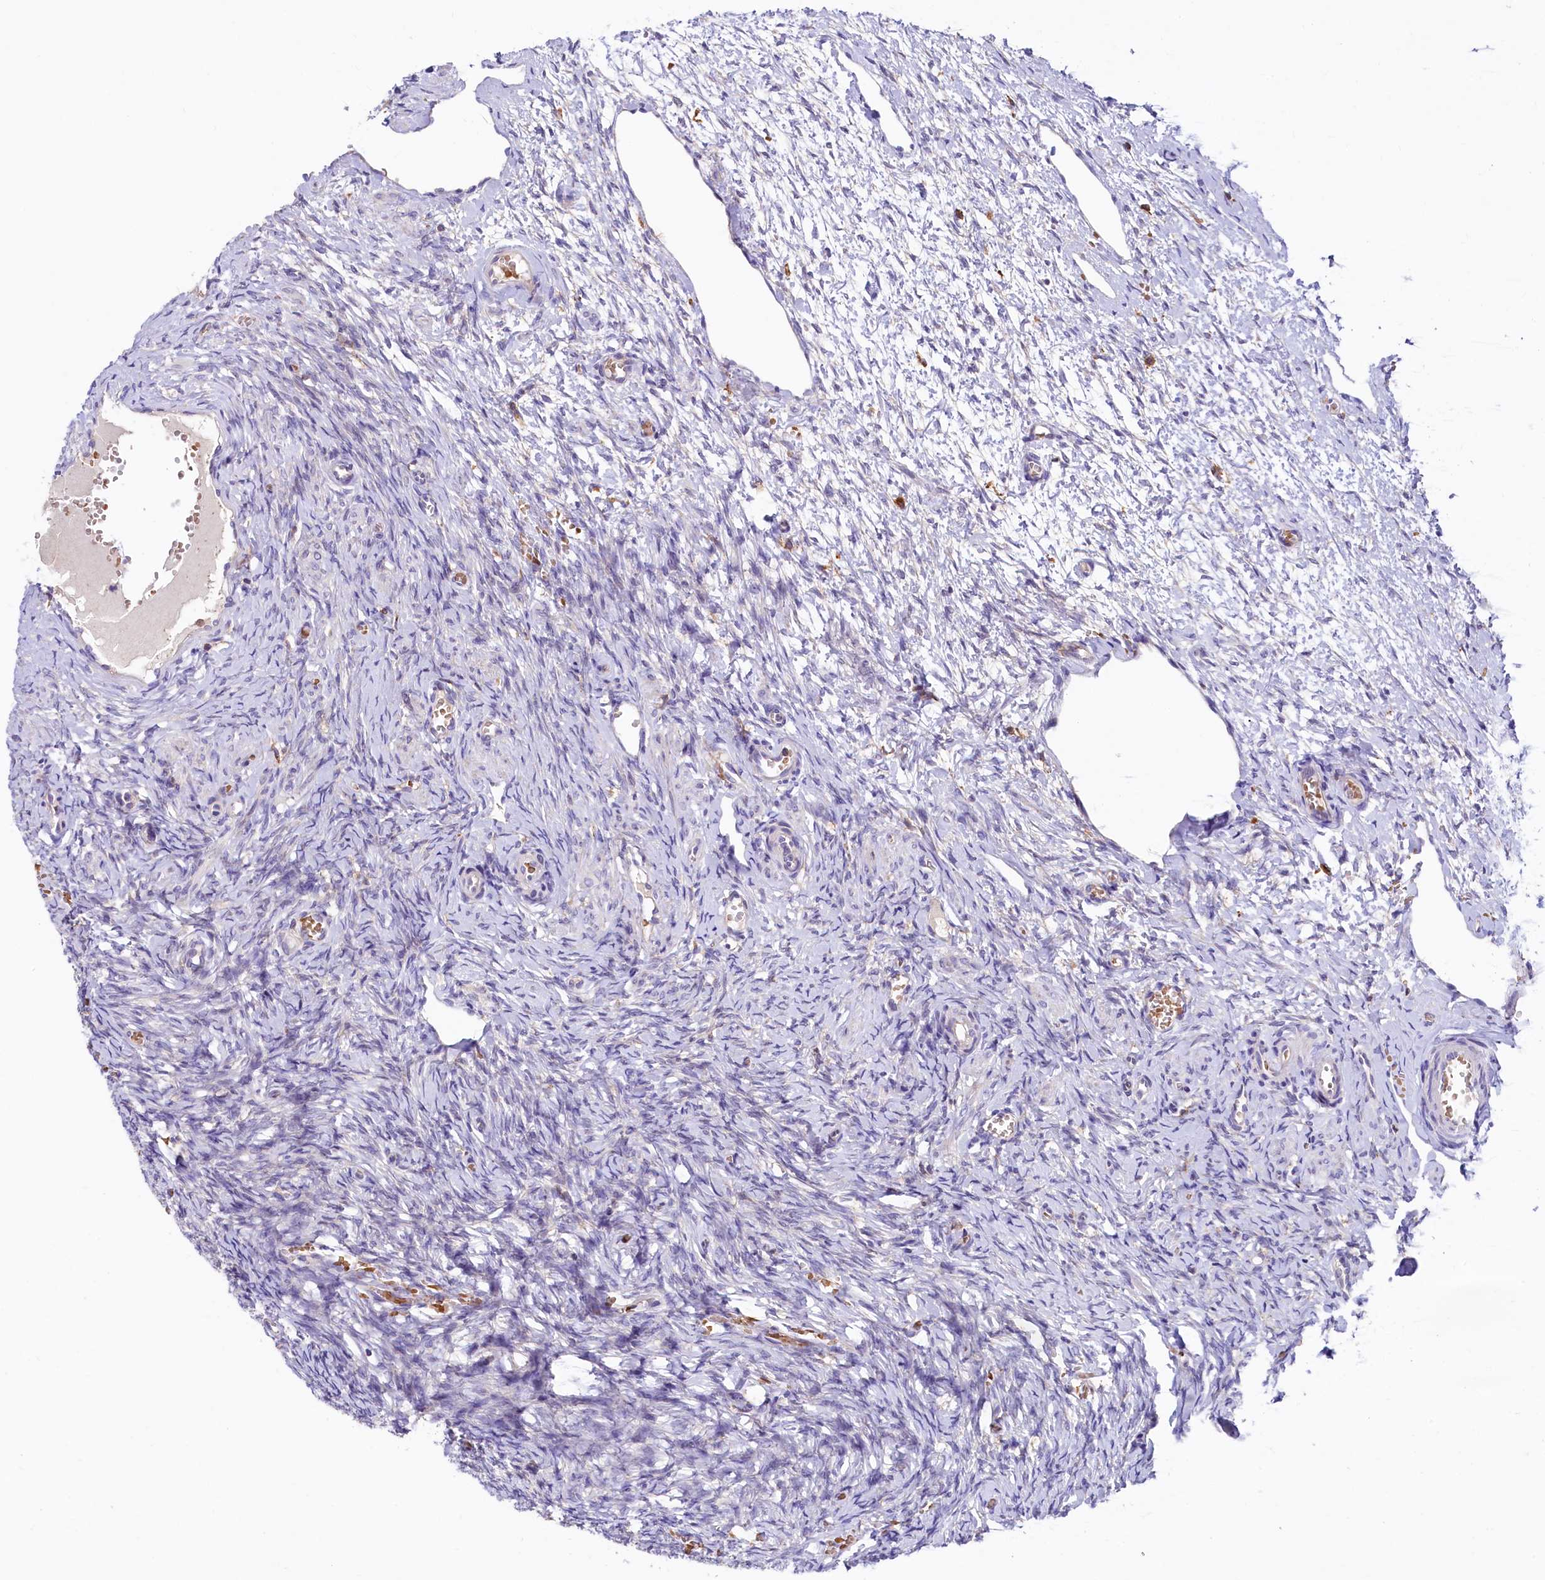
{"staining": {"intensity": "weak", "quantity": ">75%", "location": "cytoplasmic/membranous"}, "tissue": "ovary", "cell_type": "Follicle cells", "image_type": "normal", "snomed": [{"axis": "morphology", "description": "Adenocarcinoma, NOS"}, {"axis": "topography", "description": "Endometrium"}], "caption": "A histopathology image of ovary stained for a protein shows weak cytoplasmic/membranous brown staining in follicle cells.", "gene": "HPS6", "patient": {"sex": "female", "age": 32}}